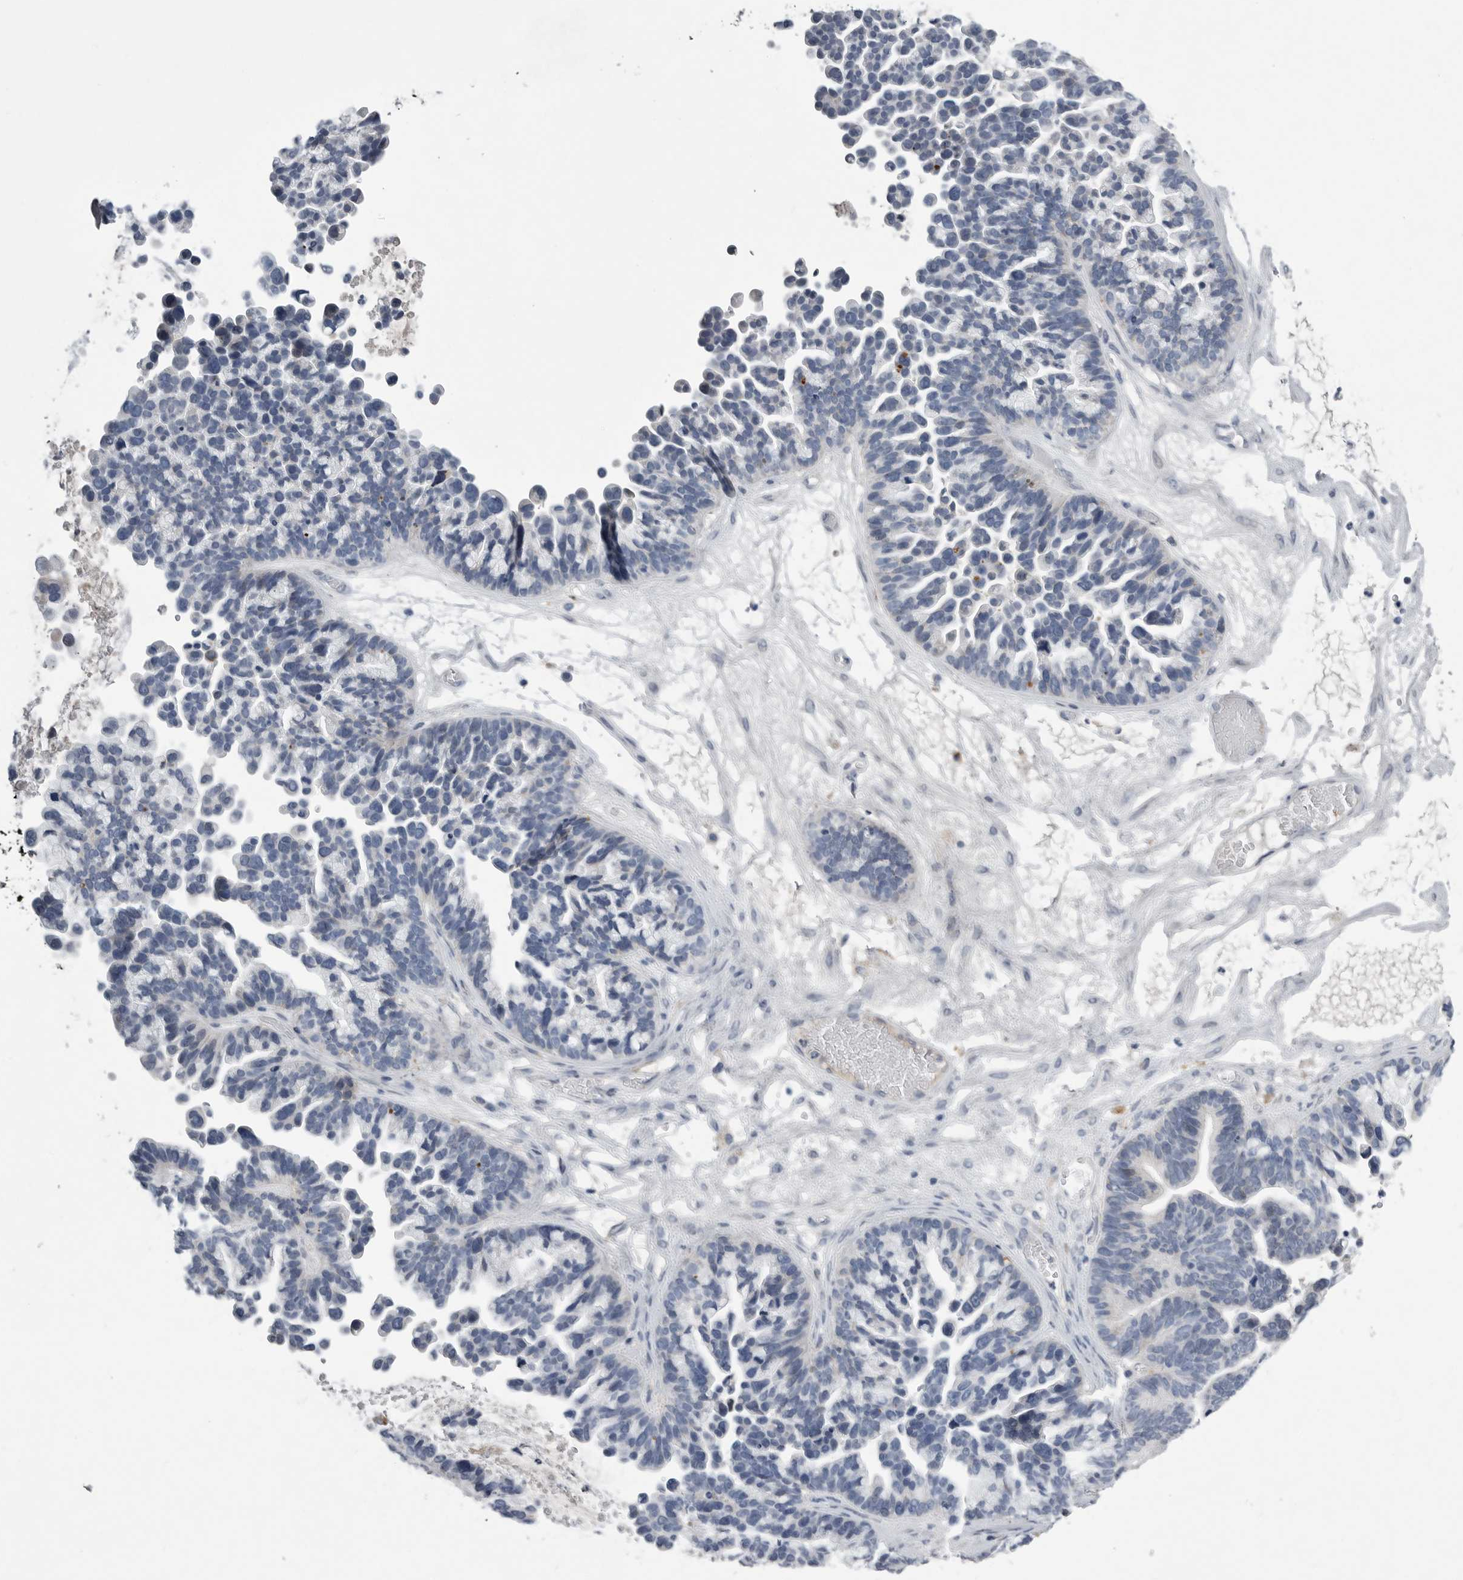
{"staining": {"intensity": "negative", "quantity": "none", "location": "none"}, "tissue": "ovarian cancer", "cell_type": "Tumor cells", "image_type": "cancer", "snomed": [{"axis": "morphology", "description": "Cystadenocarcinoma, serous, NOS"}, {"axis": "topography", "description": "Ovary"}], "caption": "High magnification brightfield microscopy of ovarian cancer stained with DAB (3,3'-diaminobenzidine) (brown) and counterstained with hematoxylin (blue): tumor cells show no significant staining.", "gene": "CRP", "patient": {"sex": "female", "age": 56}}